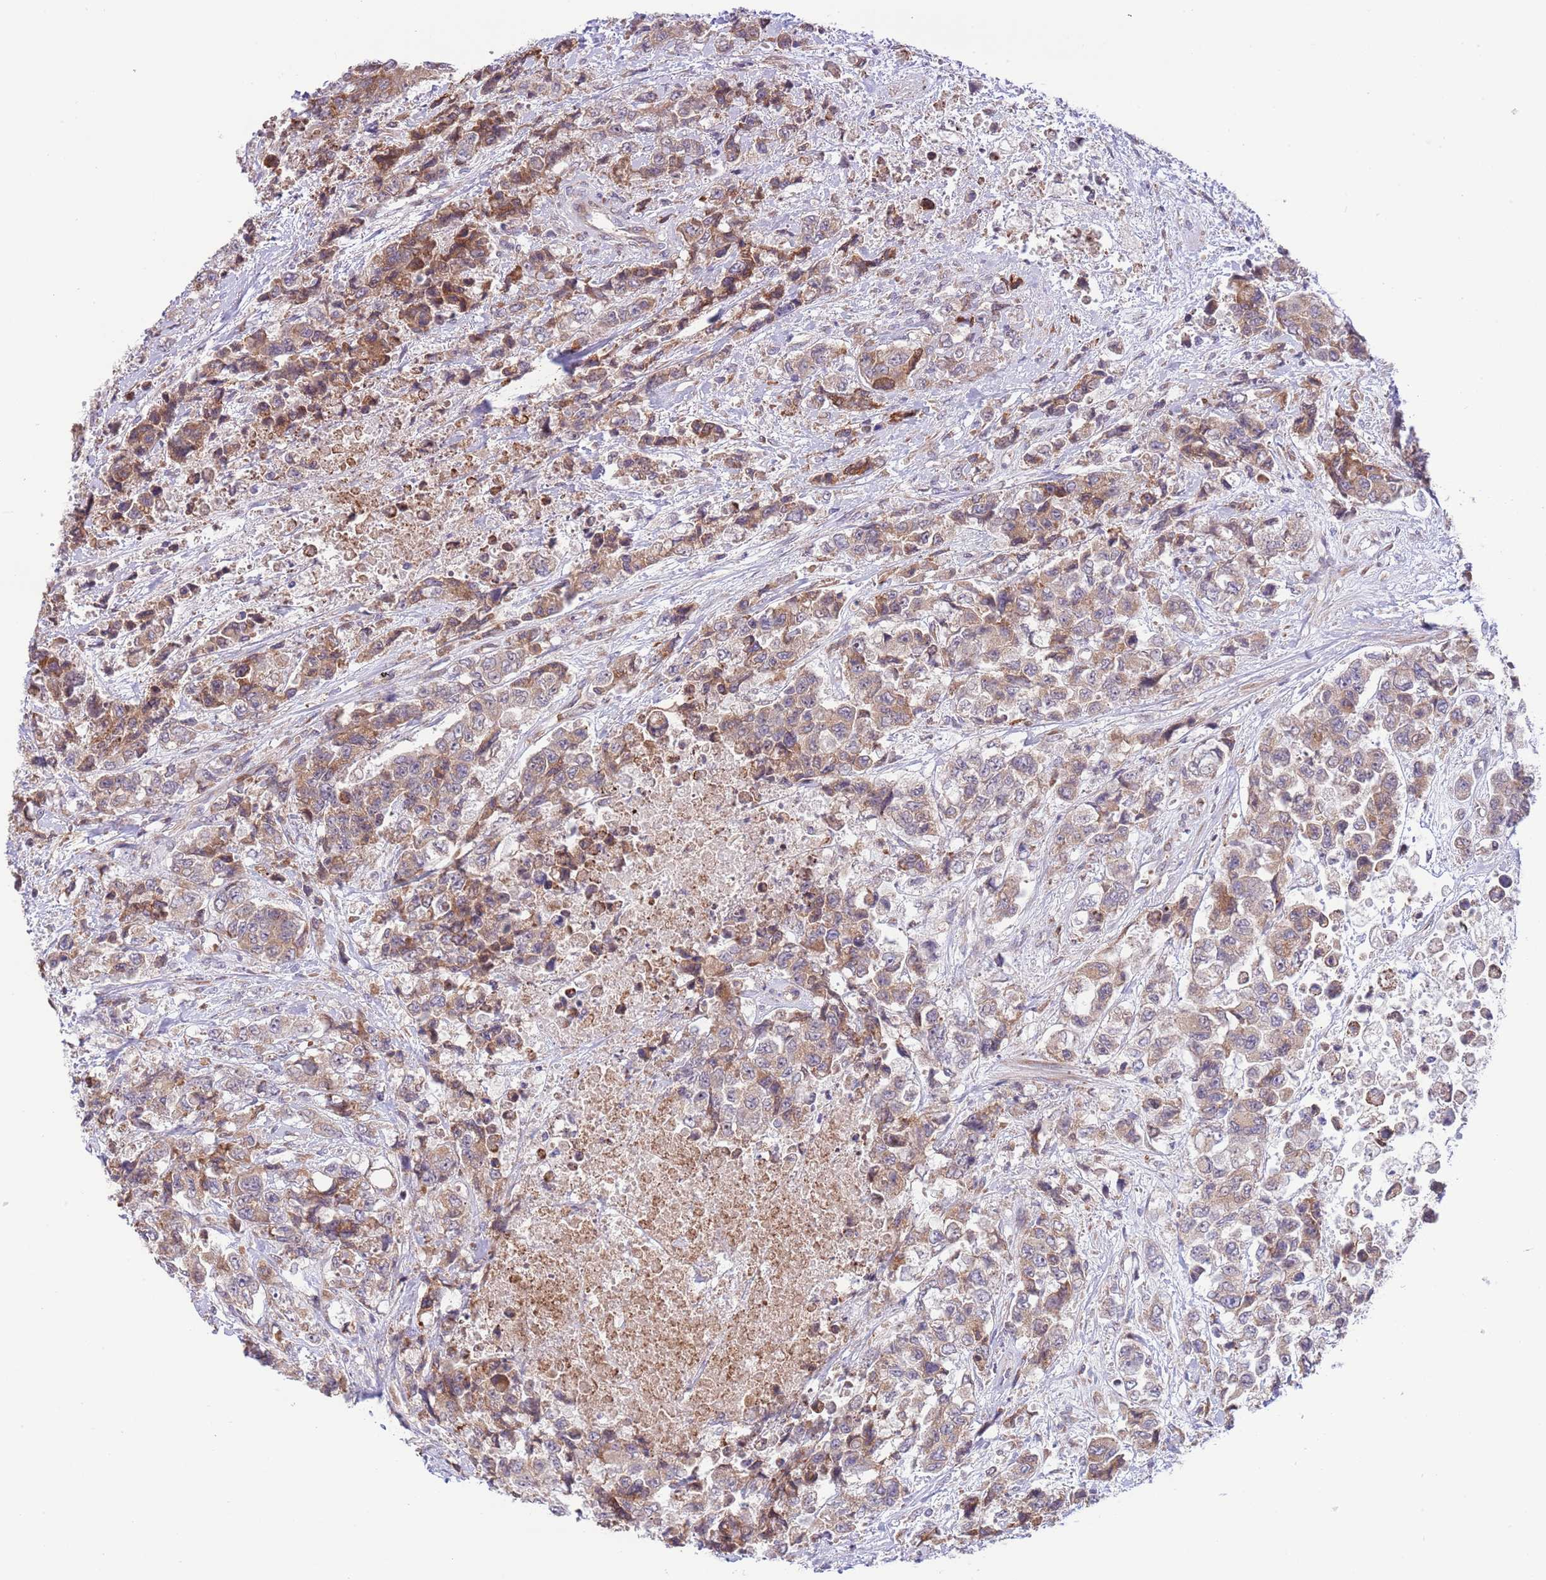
{"staining": {"intensity": "moderate", "quantity": ">75%", "location": "cytoplasmic/membranous"}, "tissue": "urothelial cancer", "cell_type": "Tumor cells", "image_type": "cancer", "snomed": [{"axis": "morphology", "description": "Urothelial carcinoma, High grade"}, {"axis": "topography", "description": "Urinary bladder"}], "caption": "Moderate cytoplasmic/membranous protein expression is present in approximately >75% of tumor cells in urothelial carcinoma (high-grade).", "gene": "DAND5", "patient": {"sex": "female", "age": 78}}